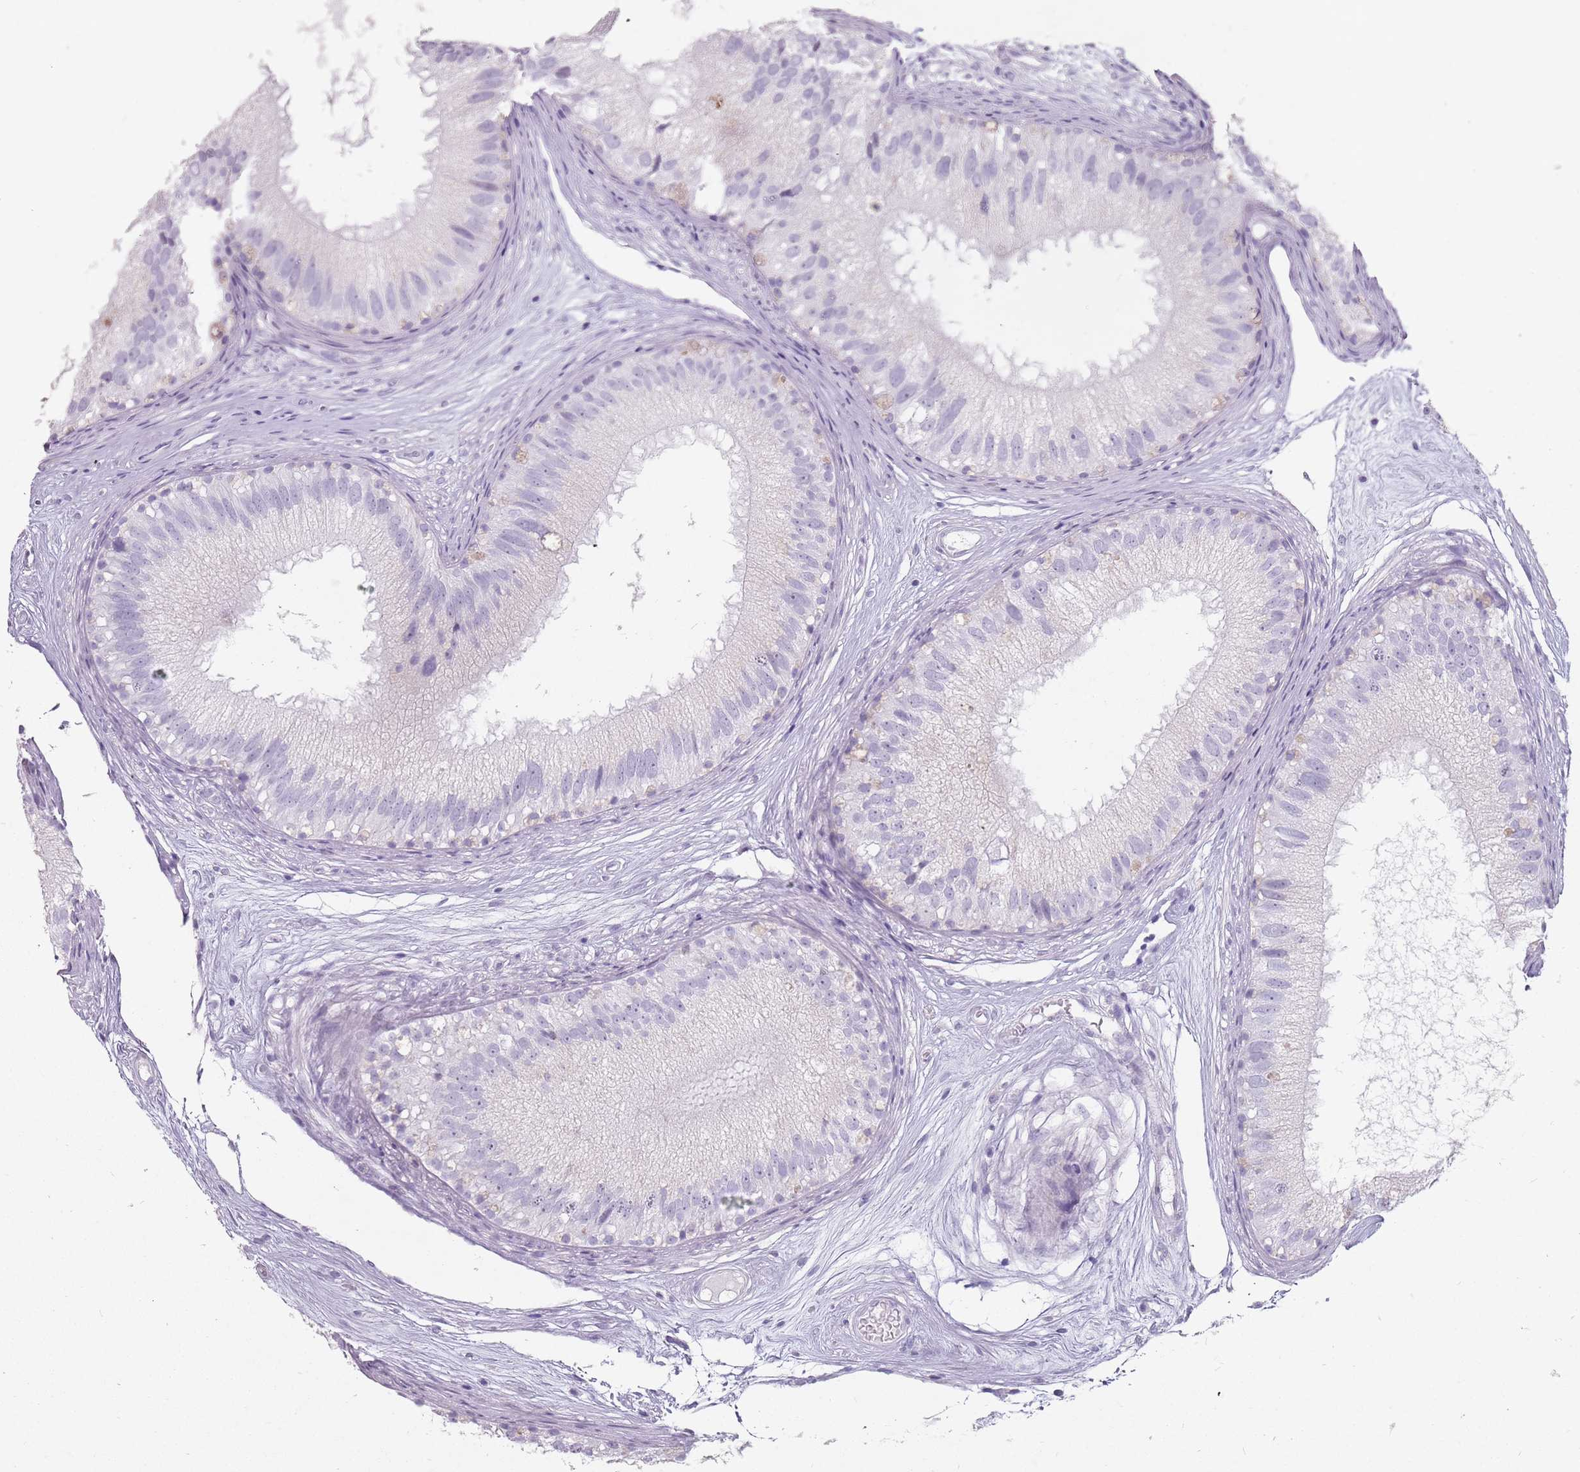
{"staining": {"intensity": "negative", "quantity": "none", "location": "none"}, "tissue": "epididymis", "cell_type": "Glandular cells", "image_type": "normal", "snomed": [{"axis": "morphology", "description": "Normal tissue, NOS"}, {"axis": "topography", "description": "Epididymis"}], "caption": "Immunohistochemistry (IHC) histopathology image of normal human epididymis stained for a protein (brown), which exhibits no expression in glandular cells.", "gene": "DDX4", "patient": {"sex": "male", "age": 77}}